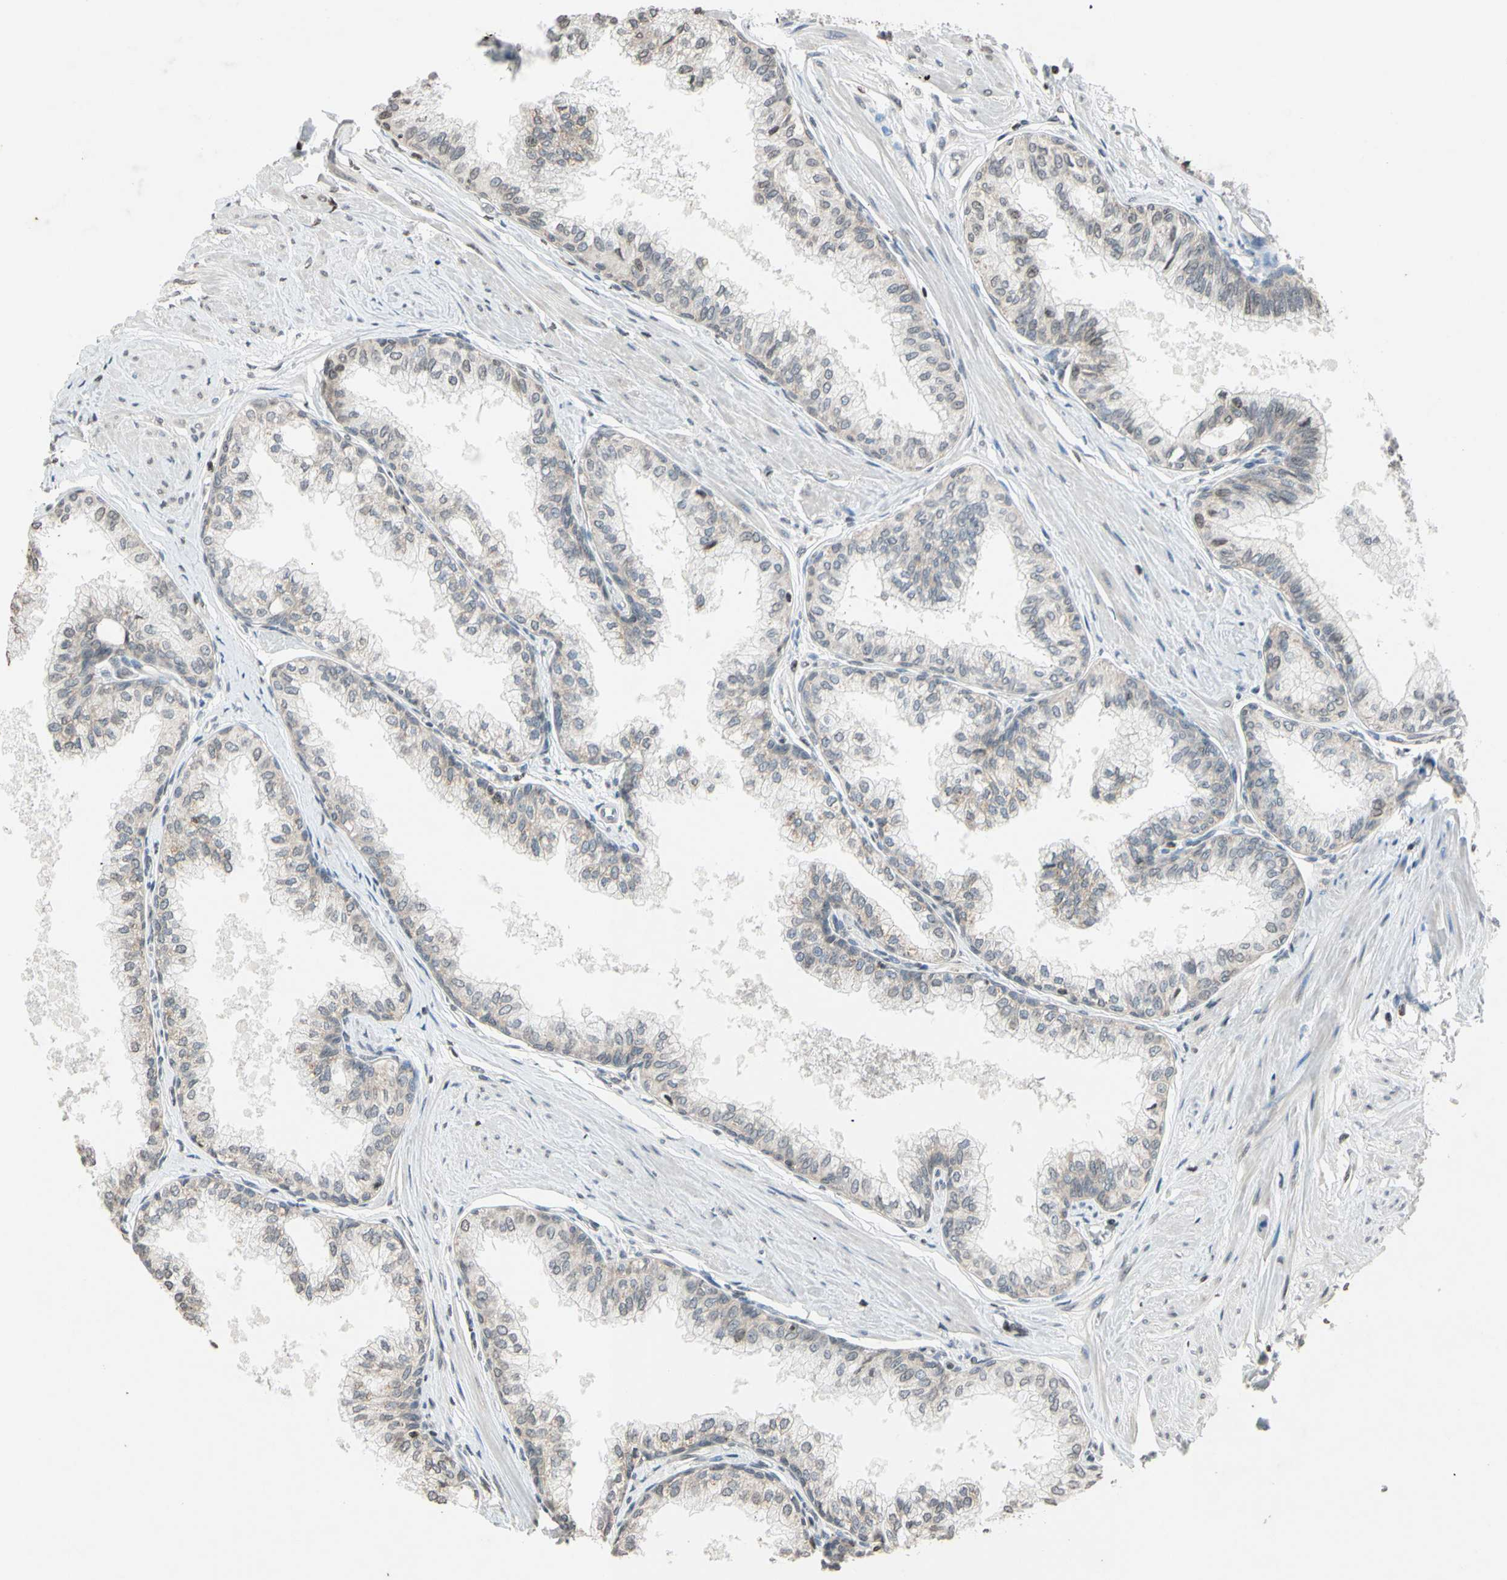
{"staining": {"intensity": "weak", "quantity": ">75%", "location": "cytoplasmic/membranous"}, "tissue": "prostate", "cell_type": "Glandular cells", "image_type": "normal", "snomed": [{"axis": "morphology", "description": "Normal tissue, NOS"}, {"axis": "topography", "description": "Prostate"}, {"axis": "topography", "description": "Seminal veicle"}], "caption": "Protein positivity by immunohistochemistry (IHC) shows weak cytoplasmic/membranous positivity in about >75% of glandular cells in benign prostate.", "gene": "CLDN11", "patient": {"sex": "male", "age": 60}}